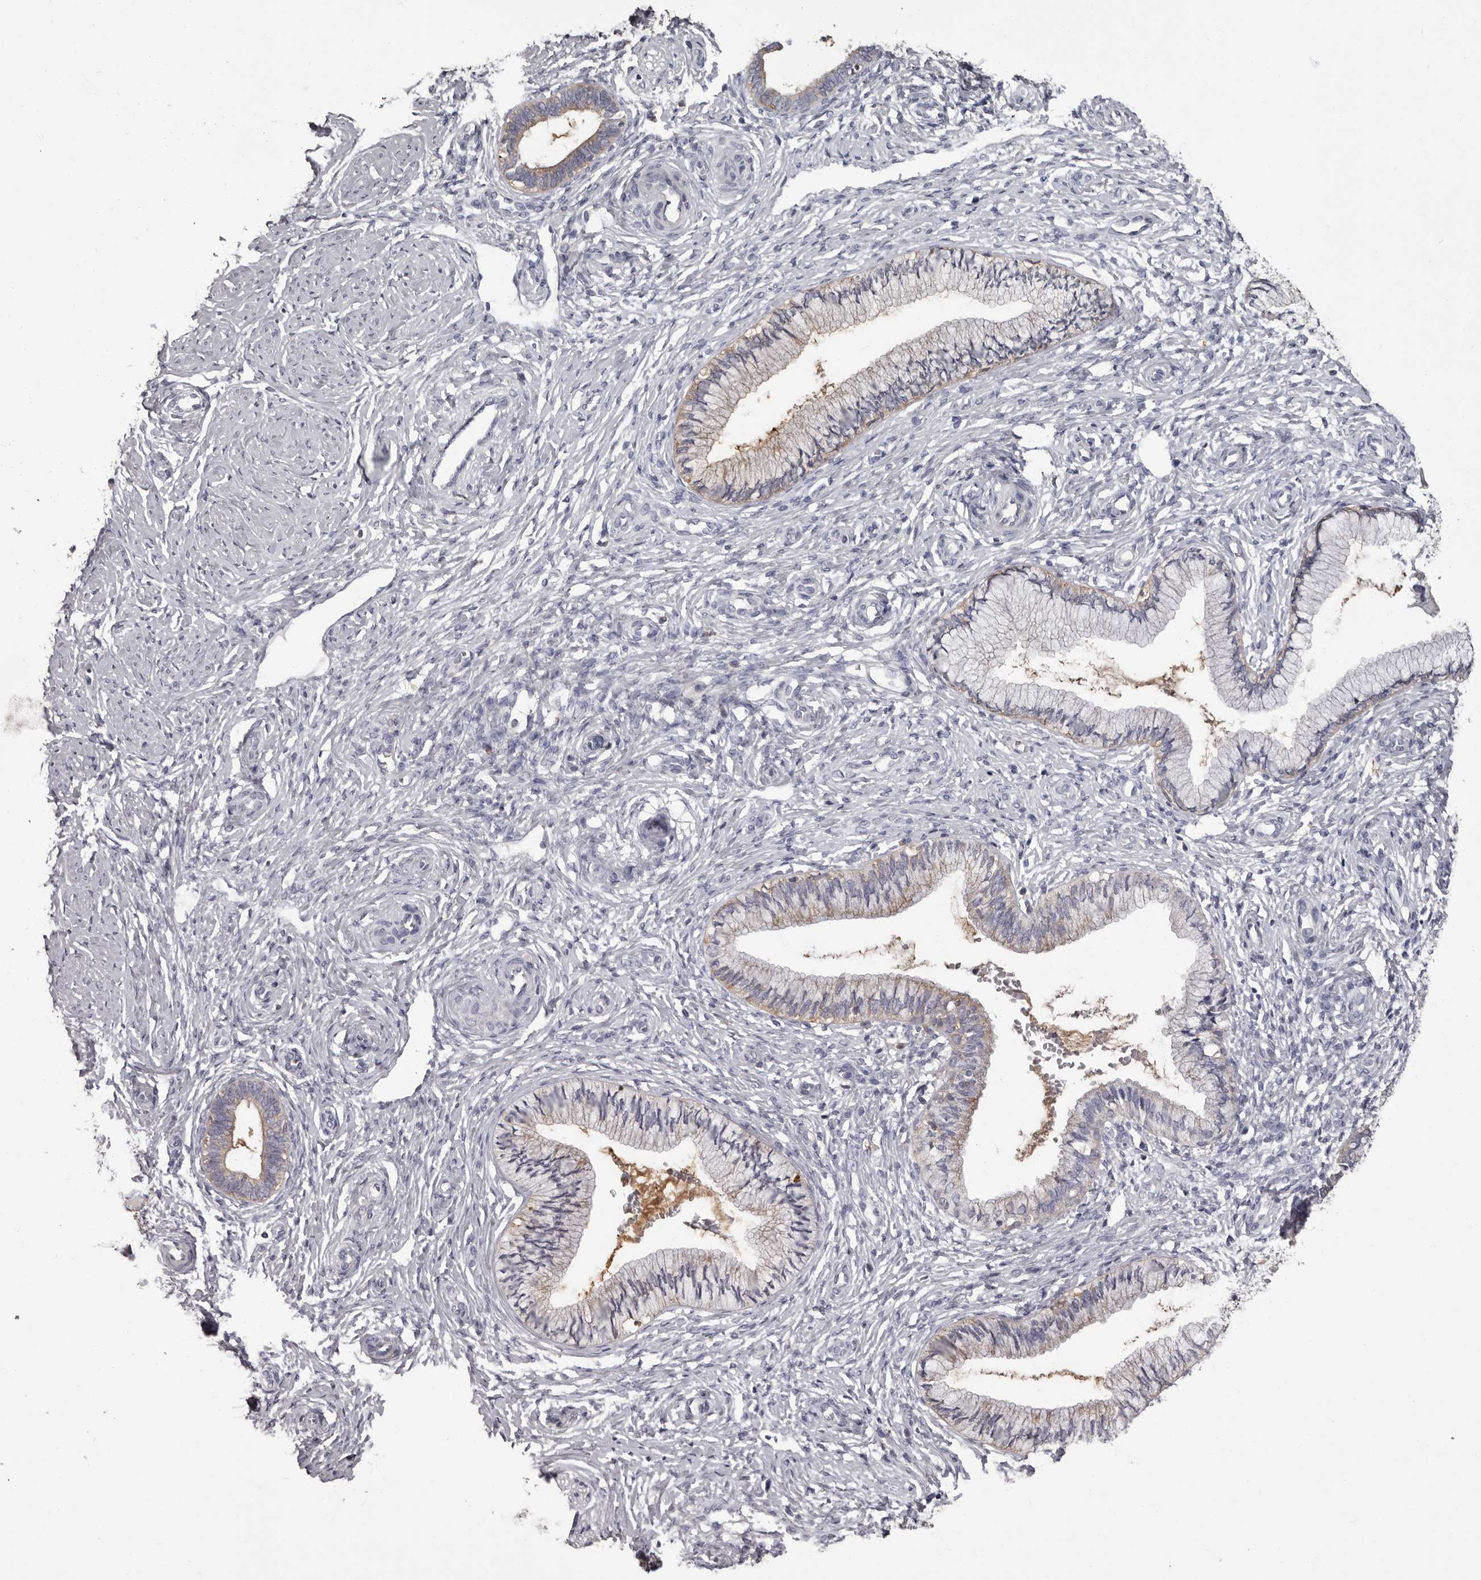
{"staining": {"intensity": "weak", "quantity": "<25%", "location": "cytoplasmic/membranous"}, "tissue": "cervix", "cell_type": "Glandular cells", "image_type": "normal", "snomed": [{"axis": "morphology", "description": "Normal tissue, NOS"}, {"axis": "topography", "description": "Cervix"}], "caption": "This image is of benign cervix stained with immunohistochemistry to label a protein in brown with the nuclei are counter-stained blue. There is no positivity in glandular cells.", "gene": "APEH", "patient": {"sex": "female", "age": 27}}